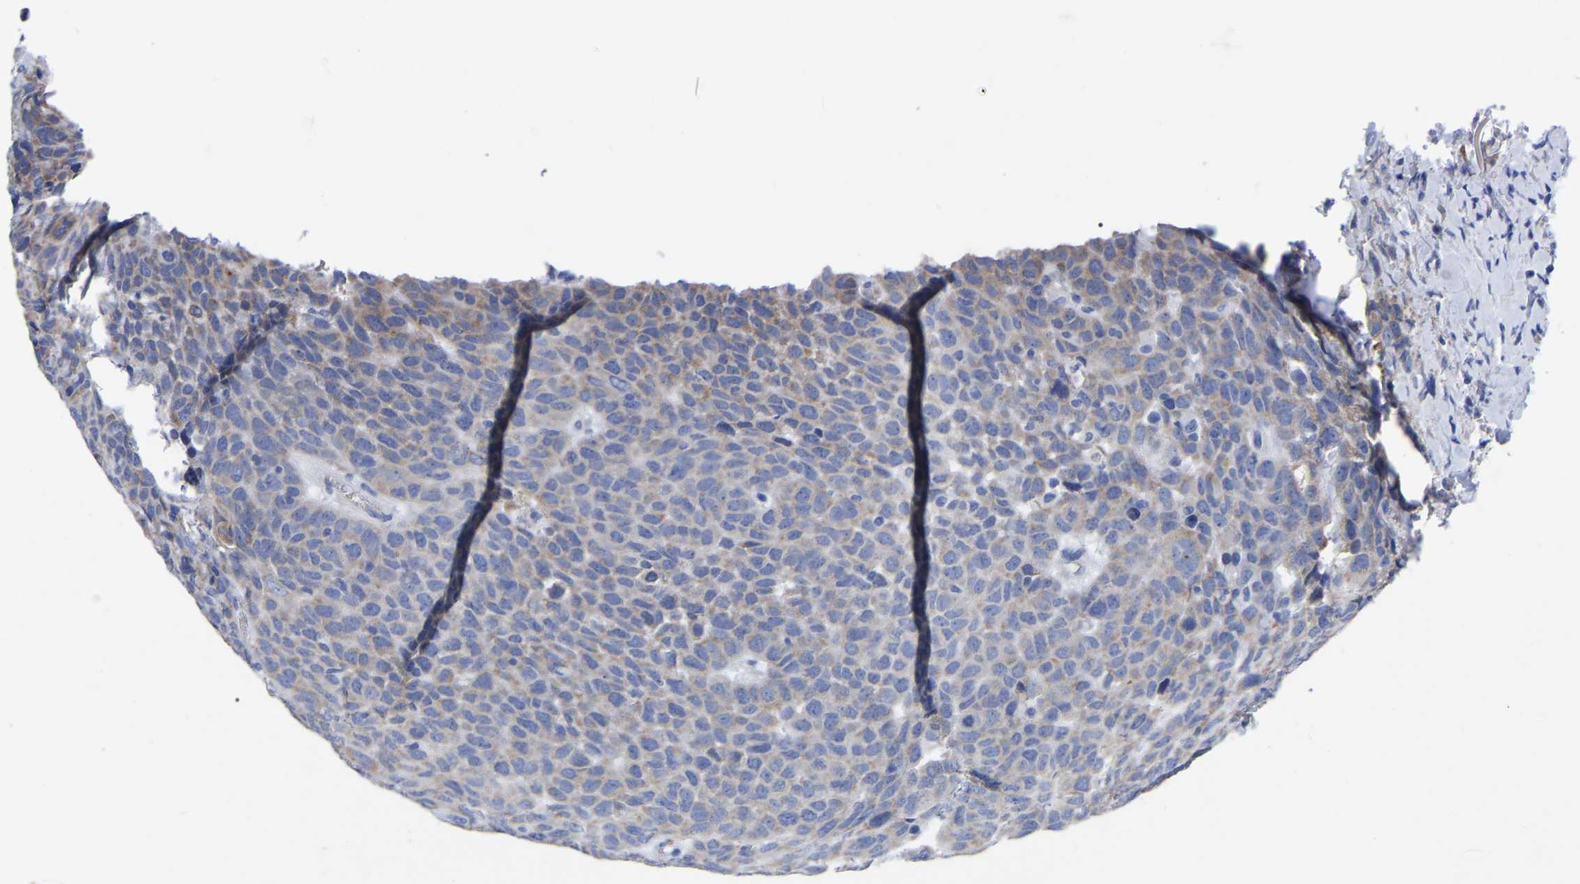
{"staining": {"intensity": "weak", "quantity": "<25%", "location": "cytoplasmic/membranous"}, "tissue": "head and neck cancer", "cell_type": "Tumor cells", "image_type": "cancer", "snomed": [{"axis": "morphology", "description": "Squamous cell carcinoma, NOS"}, {"axis": "topography", "description": "Head-Neck"}], "caption": "Tumor cells show no significant protein expression in head and neck cancer (squamous cell carcinoma).", "gene": "GDF3", "patient": {"sex": "male", "age": 66}}